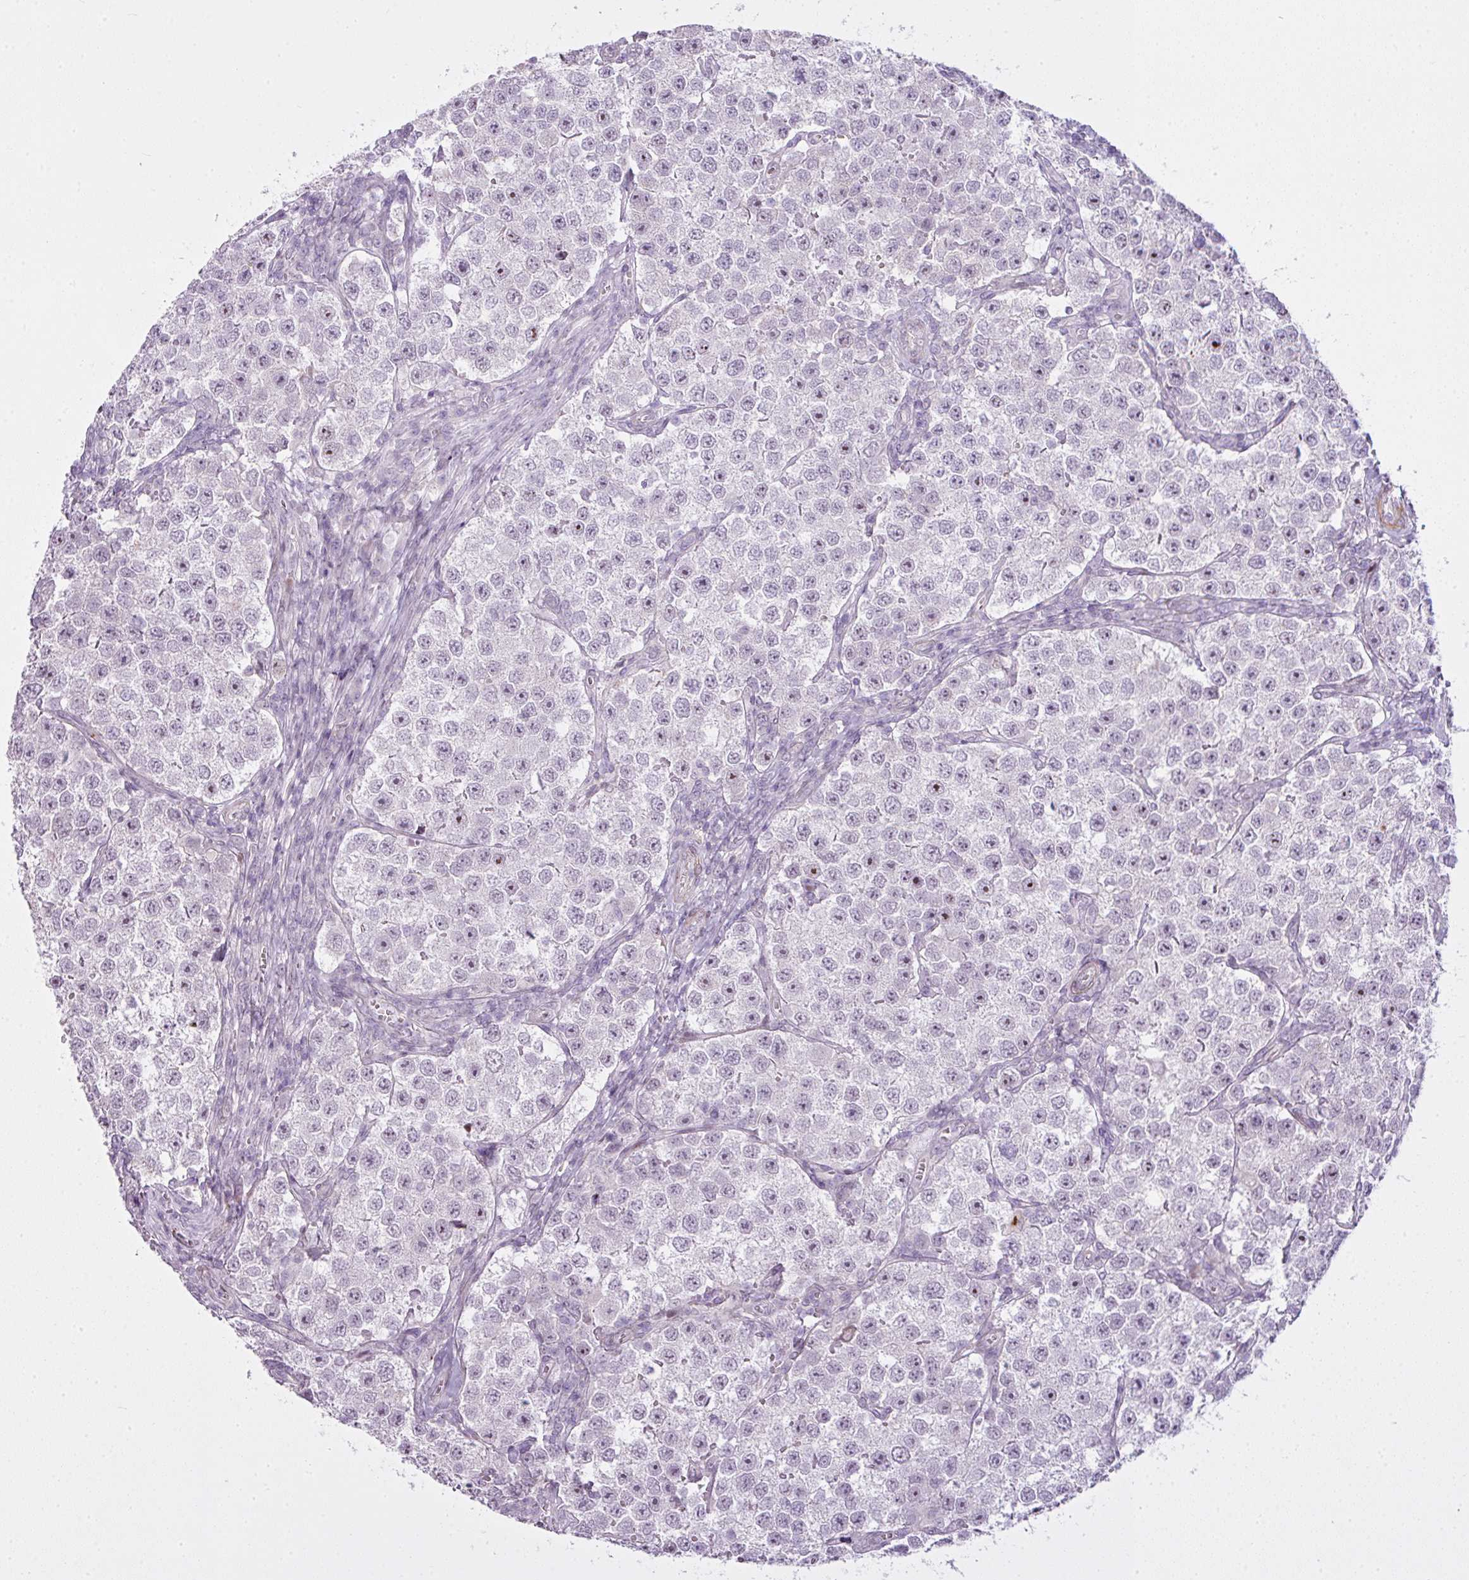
{"staining": {"intensity": "moderate", "quantity": "<25%", "location": "nuclear"}, "tissue": "testis cancer", "cell_type": "Tumor cells", "image_type": "cancer", "snomed": [{"axis": "morphology", "description": "Seminoma, NOS"}, {"axis": "topography", "description": "Testis"}], "caption": "This histopathology image exhibits immunohistochemistry staining of human seminoma (testis), with low moderate nuclear positivity in about <25% of tumor cells.", "gene": "ZNF688", "patient": {"sex": "male", "age": 37}}